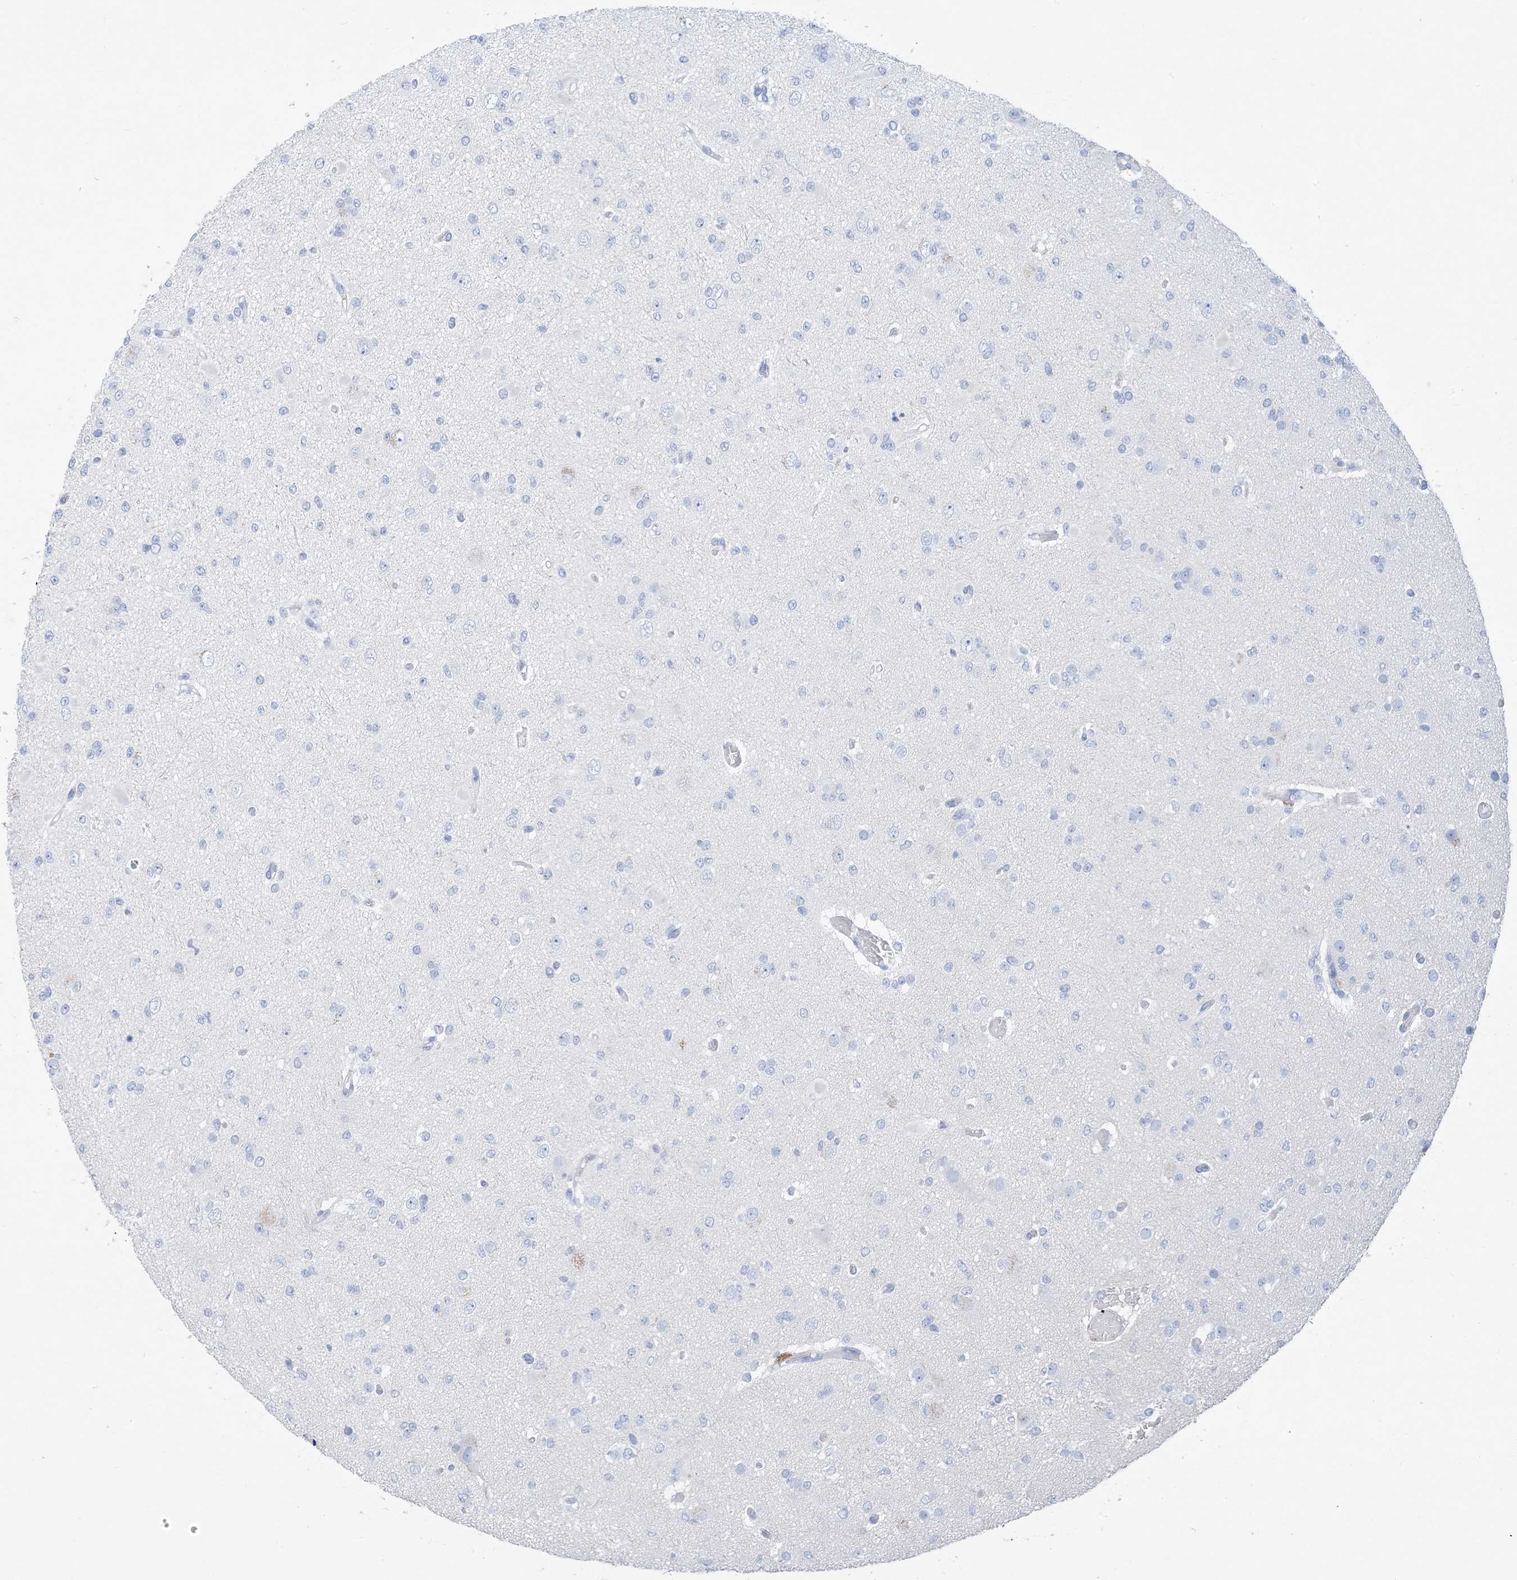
{"staining": {"intensity": "negative", "quantity": "none", "location": "none"}, "tissue": "glioma", "cell_type": "Tumor cells", "image_type": "cancer", "snomed": [{"axis": "morphology", "description": "Glioma, malignant, Low grade"}, {"axis": "topography", "description": "Brain"}], "caption": "This histopathology image is of low-grade glioma (malignant) stained with IHC to label a protein in brown with the nuclei are counter-stained blue. There is no expression in tumor cells.", "gene": "SH3YL1", "patient": {"sex": "female", "age": 22}}